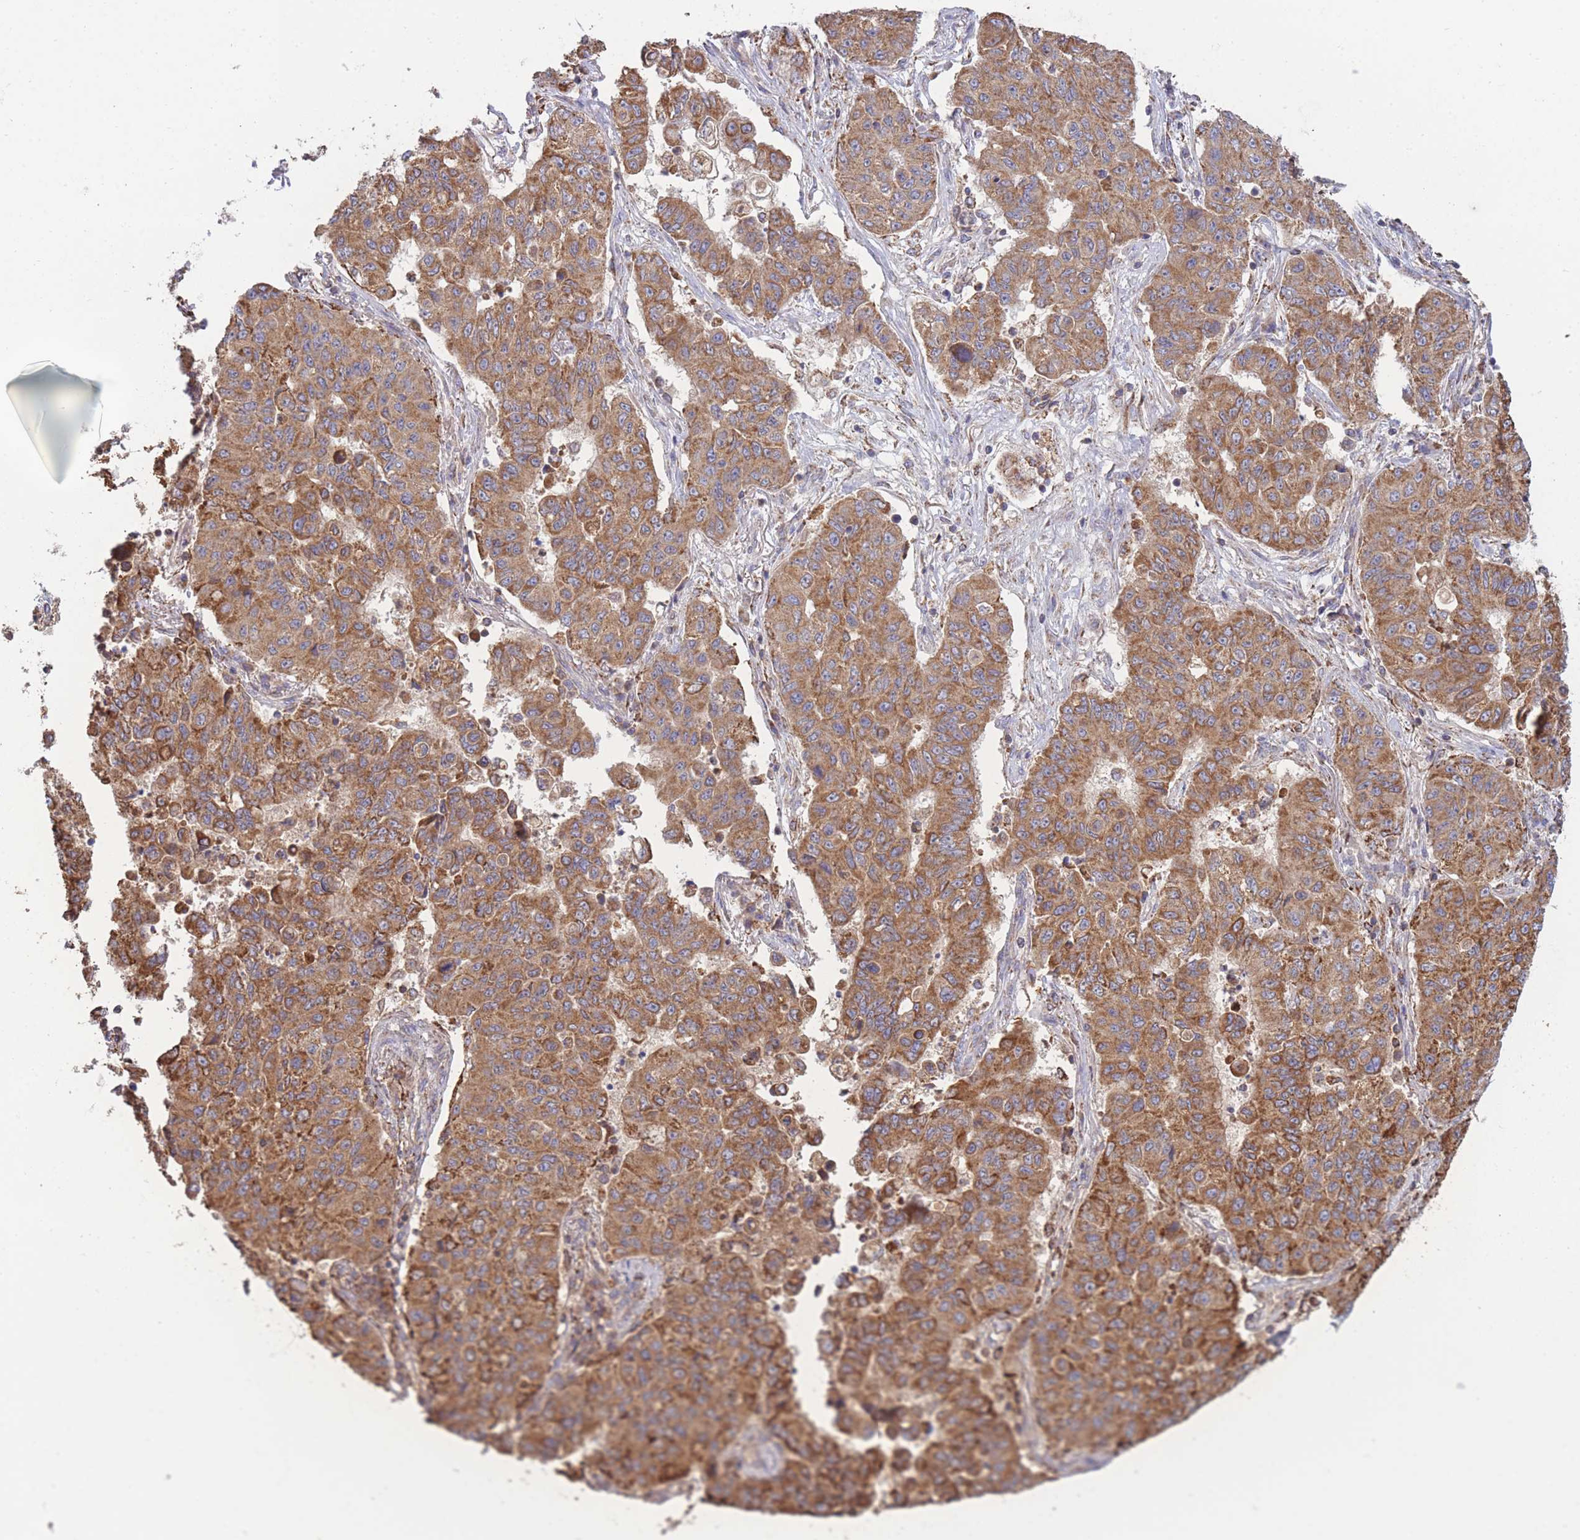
{"staining": {"intensity": "moderate", "quantity": ">75%", "location": "cytoplasmic/membranous"}, "tissue": "lung cancer", "cell_type": "Tumor cells", "image_type": "cancer", "snomed": [{"axis": "morphology", "description": "Squamous cell carcinoma, NOS"}, {"axis": "topography", "description": "Lung"}], "caption": "A histopathology image of human lung cancer stained for a protein reveals moderate cytoplasmic/membranous brown staining in tumor cells. The protein is stained brown, and the nuclei are stained in blue (DAB IHC with brightfield microscopy, high magnification).", "gene": "MRPL17", "patient": {"sex": "male", "age": 74}}